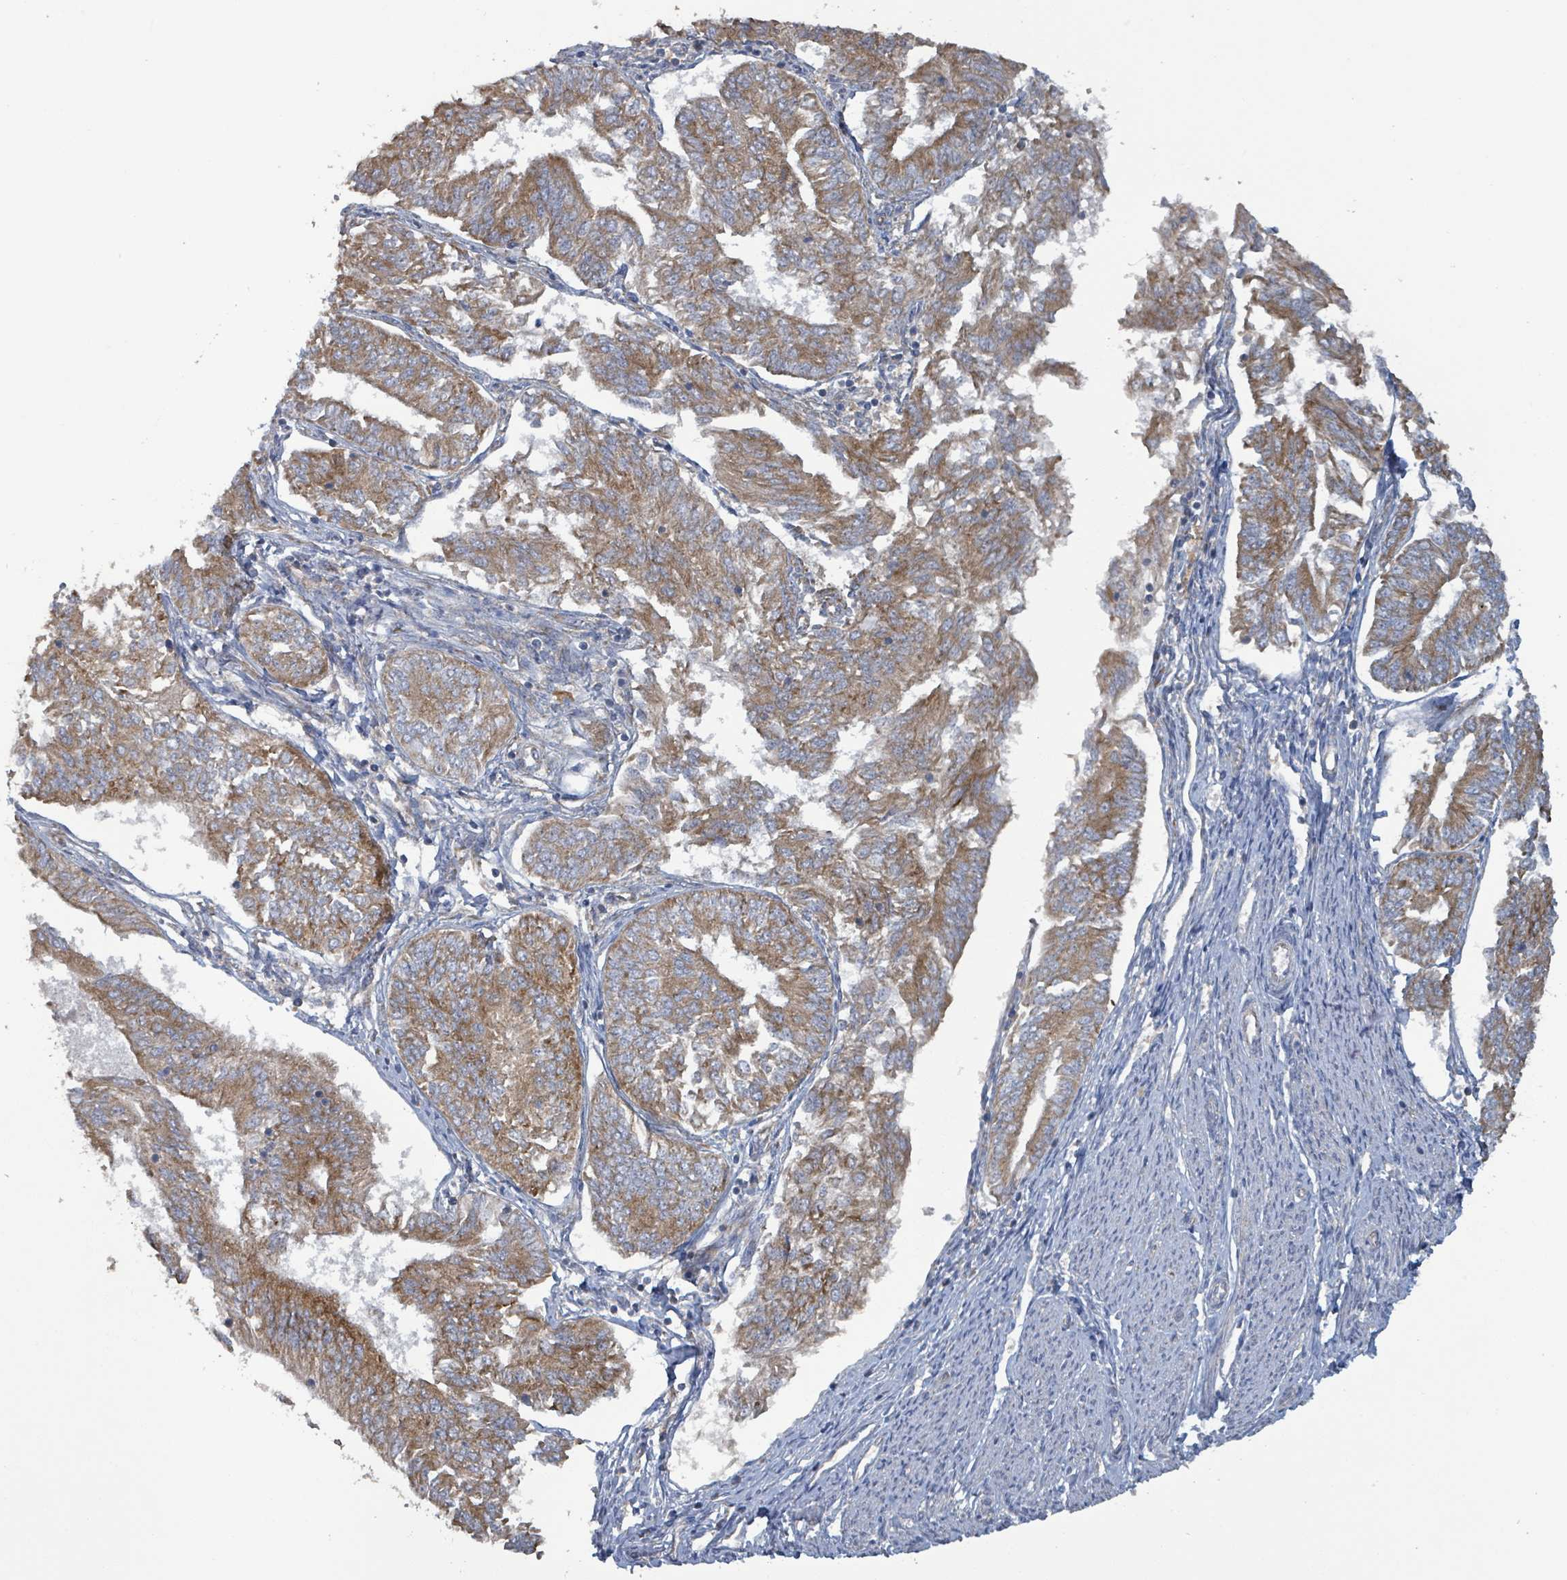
{"staining": {"intensity": "moderate", "quantity": ">75%", "location": "cytoplasmic/membranous"}, "tissue": "endometrial cancer", "cell_type": "Tumor cells", "image_type": "cancer", "snomed": [{"axis": "morphology", "description": "Adenocarcinoma, NOS"}, {"axis": "topography", "description": "Endometrium"}], "caption": "Adenocarcinoma (endometrial) tissue demonstrates moderate cytoplasmic/membranous positivity in approximately >75% of tumor cells The staining was performed using DAB, with brown indicating positive protein expression. Nuclei are stained blue with hematoxylin.", "gene": "RPL32", "patient": {"sex": "female", "age": 58}}